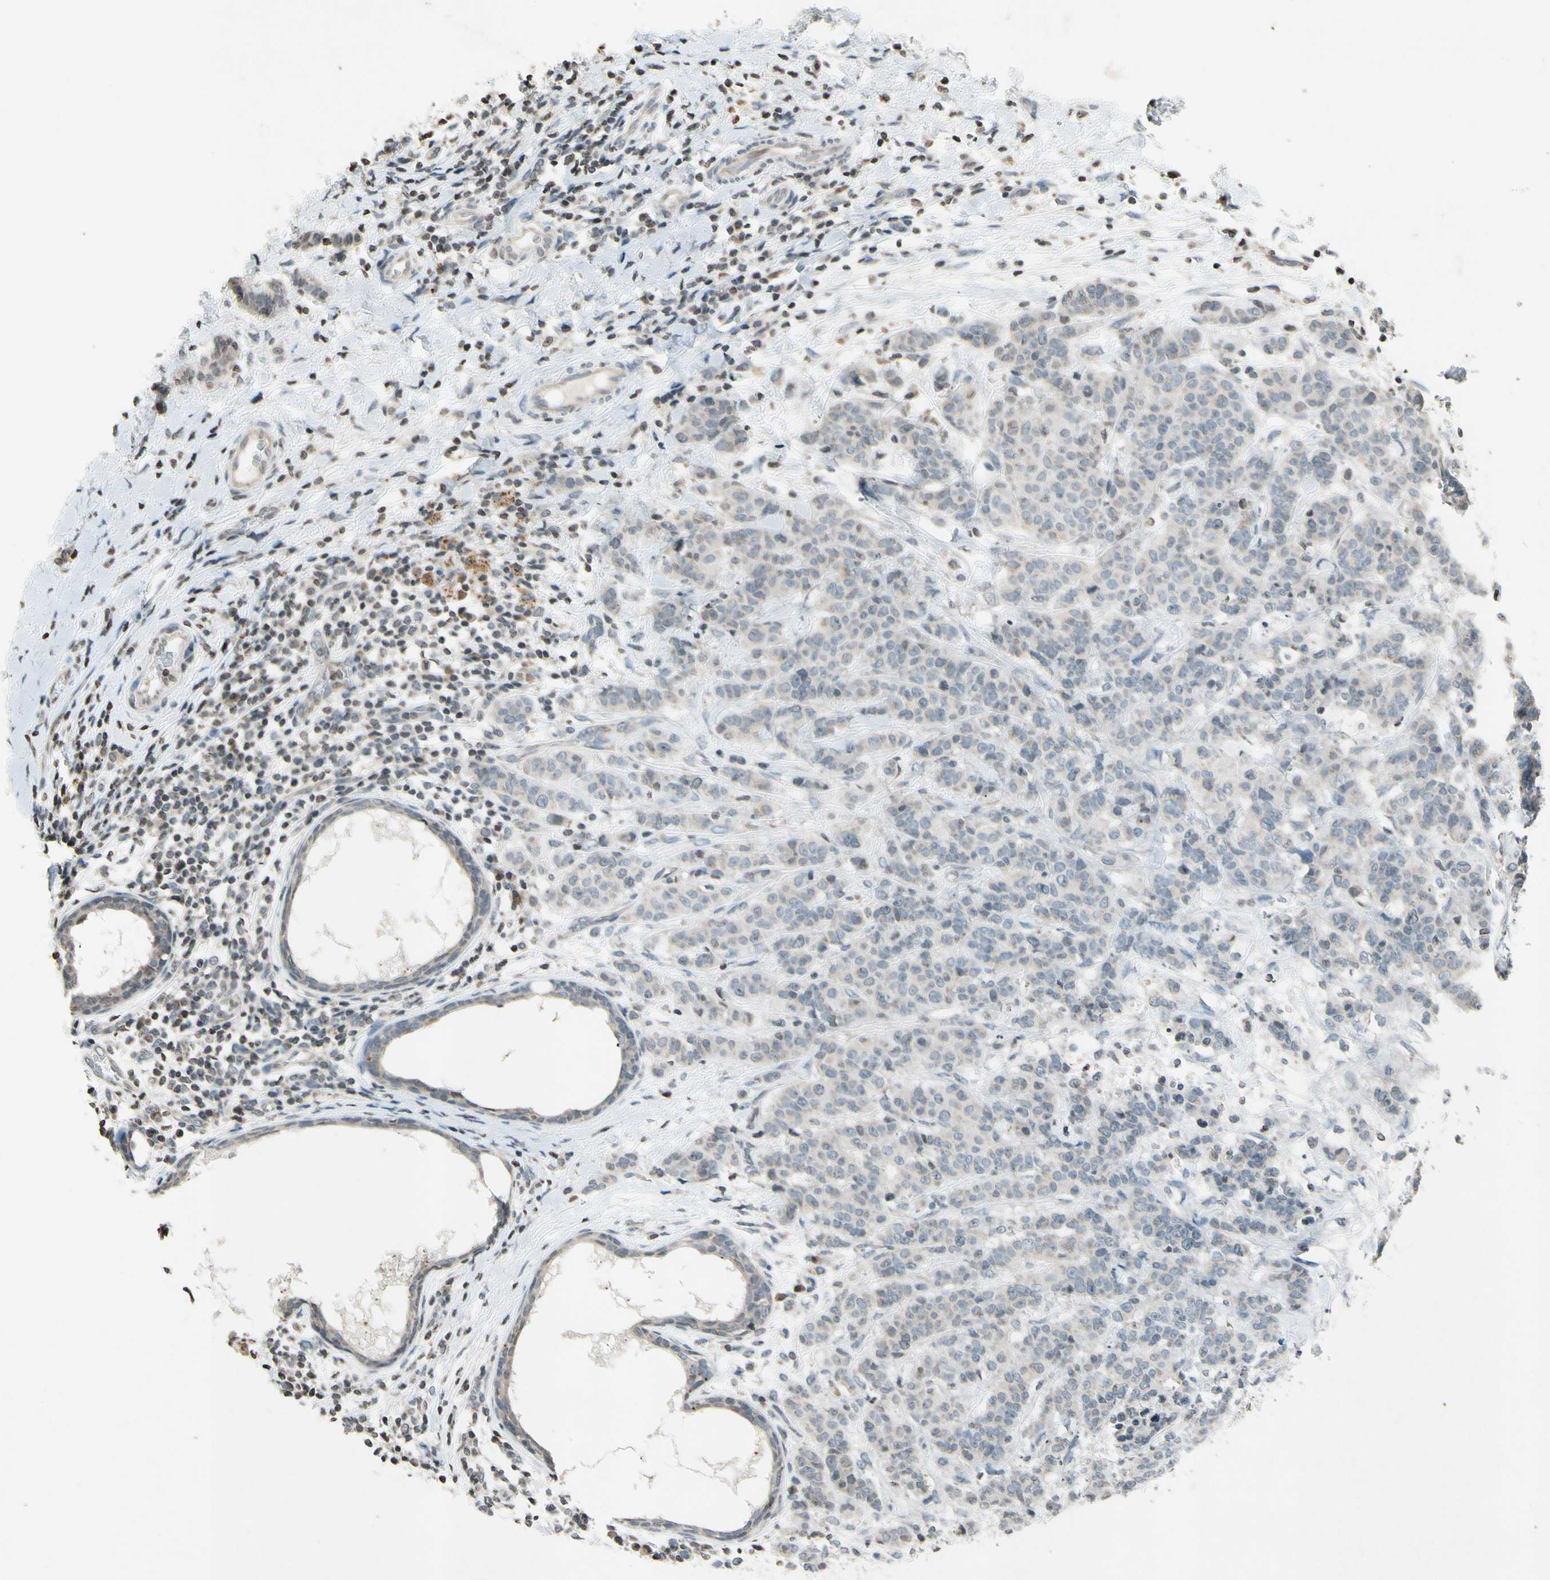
{"staining": {"intensity": "weak", "quantity": ">75%", "location": "cytoplasmic/membranous"}, "tissue": "breast cancer", "cell_type": "Tumor cells", "image_type": "cancer", "snomed": [{"axis": "morphology", "description": "Duct carcinoma"}, {"axis": "topography", "description": "Breast"}], "caption": "Protein expression analysis of breast cancer (invasive ductal carcinoma) shows weak cytoplasmic/membranous expression in about >75% of tumor cells. (DAB IHC, brown staining for protein, blue staining for nuclei).", "gene": "CLDN11", "patient": {"sex": "female", "age": 40}}